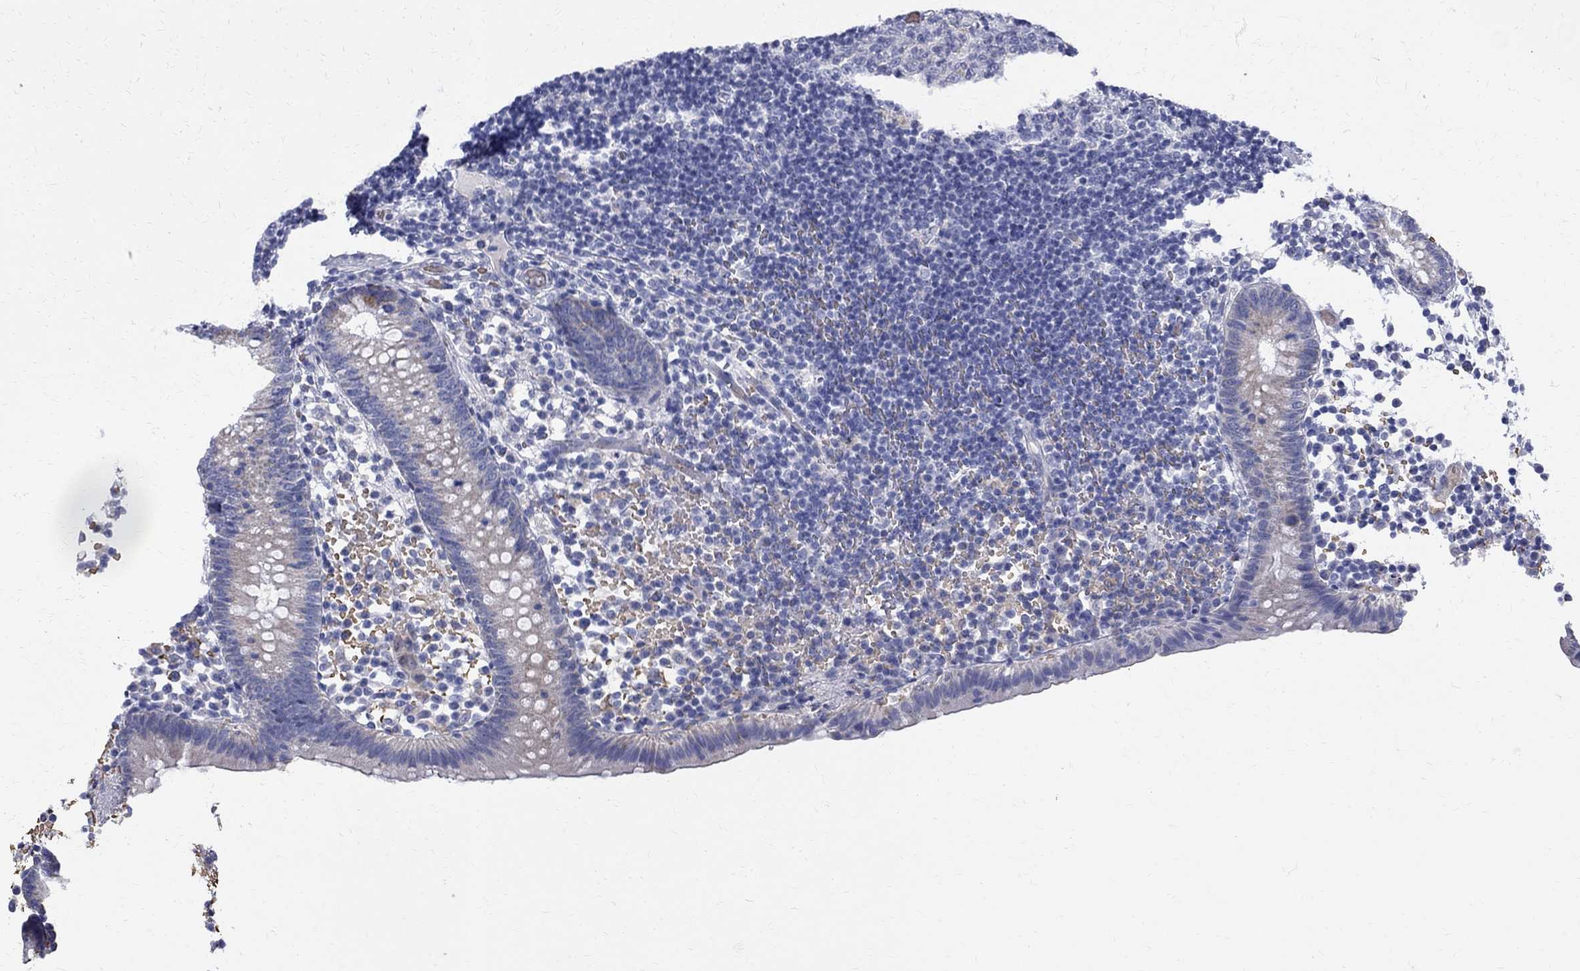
{"staining": {"intensity": "negative", "quantity": "none", "location": "none"}, "tissue": "appendix", "cell_type": "Glandular cells", "image_type": "normal", "snomed": [{"axis": "morphology", "description": "Normal tissue, NOS"}, {"axis": "topography", "description": "Appendix"}], "caption": "The photomicrograph reveals no significant expression in glandular cells of appendix.", "gene": "AGER", "patient": {"sex": "female", "age": 40}}